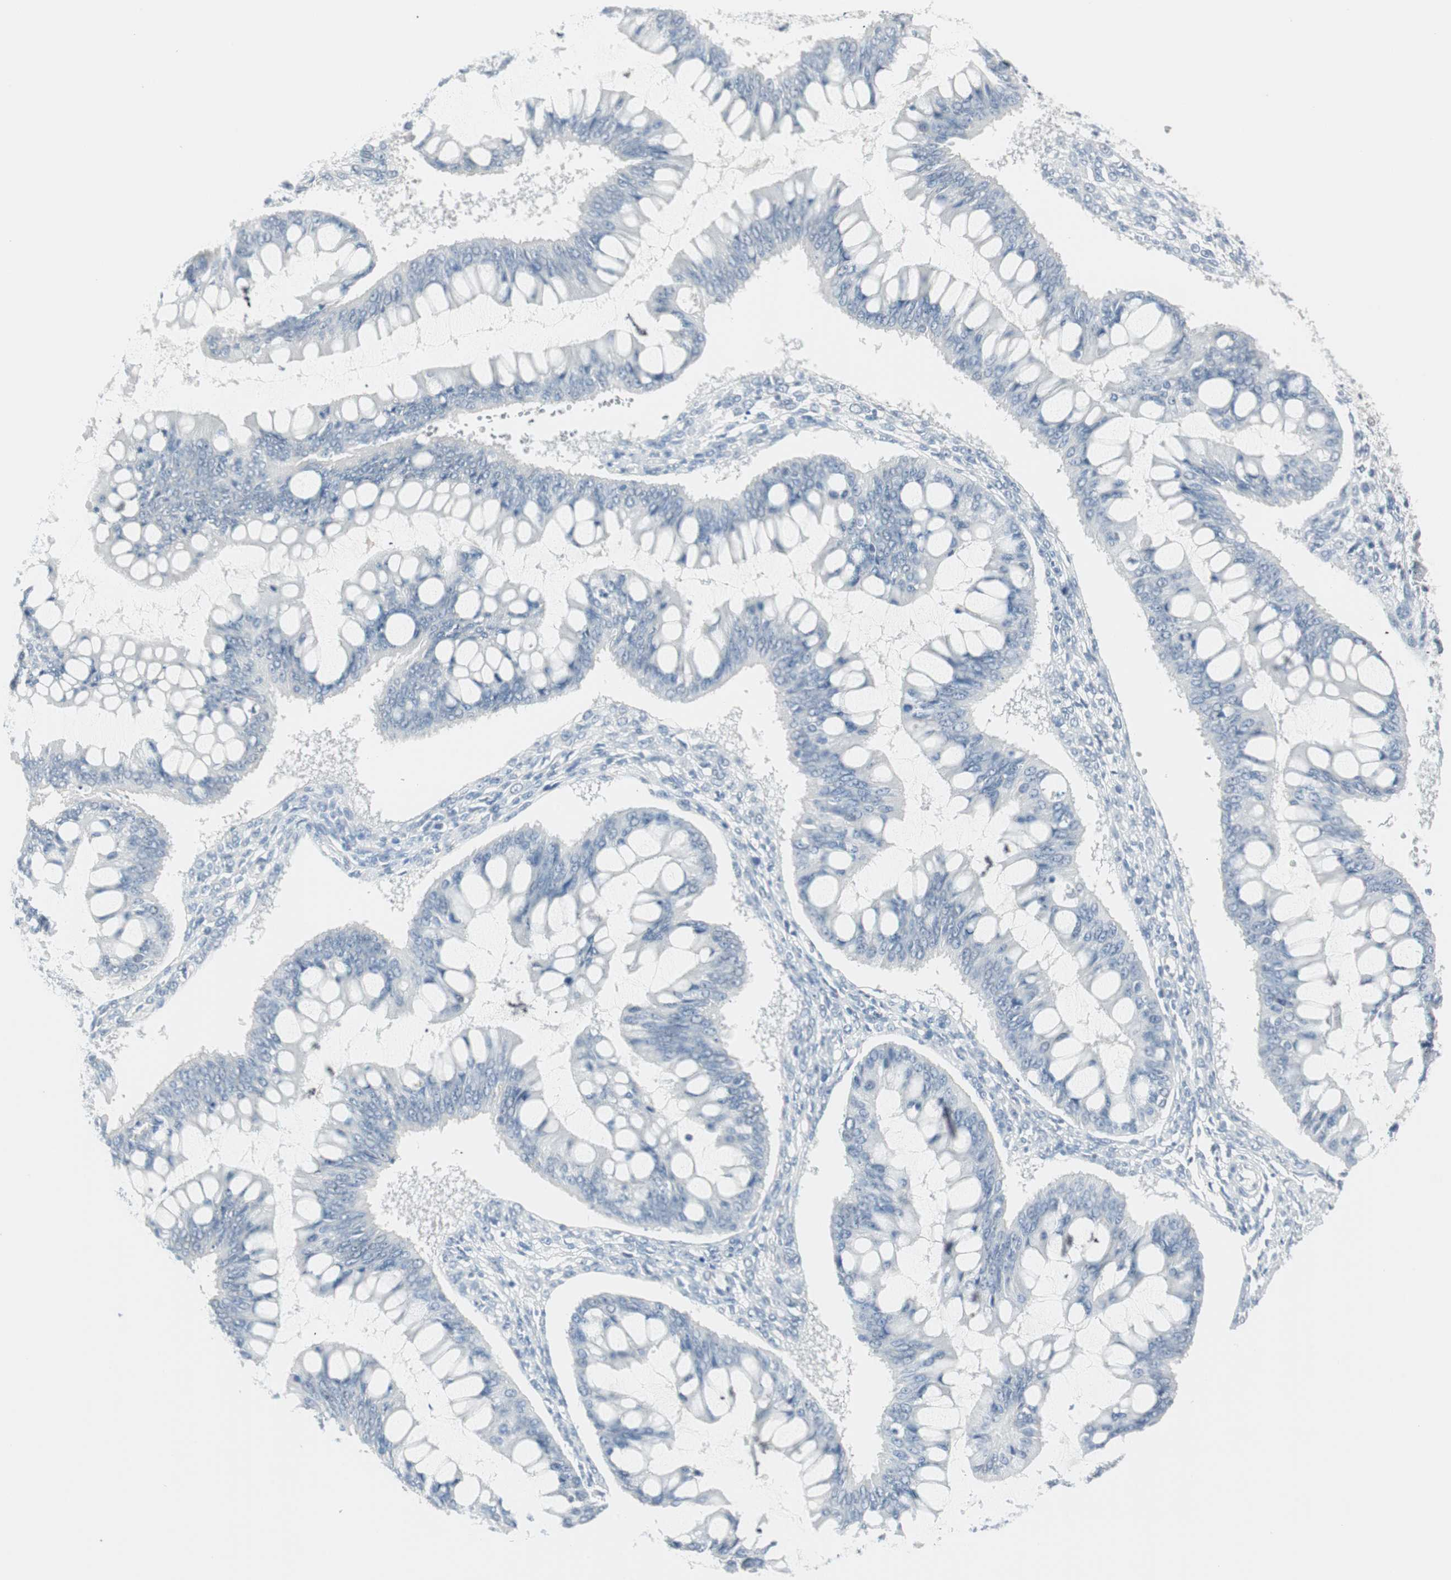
{"staining": {"intensity": "negative", "quantity": "none", "location": "none"}, "tissue": "ovarian cancer", "cell_type": "Tumor cells", "image_type": "cancer", "snomed": [{"axis": "morphology", "description": "Cystadenocarcinoma, mucinous, NOS"}, {"axis": "topography", "description": "Ovary"}], "caption": "Tumor cells show no significant protein staining in ovarian cancer. The staining is performed using DAB brown chromogen with nuclei counter-stained in using hematoxylin.", "gene": "MLLT10", "patient": {"sex": "female", "age": 73}}